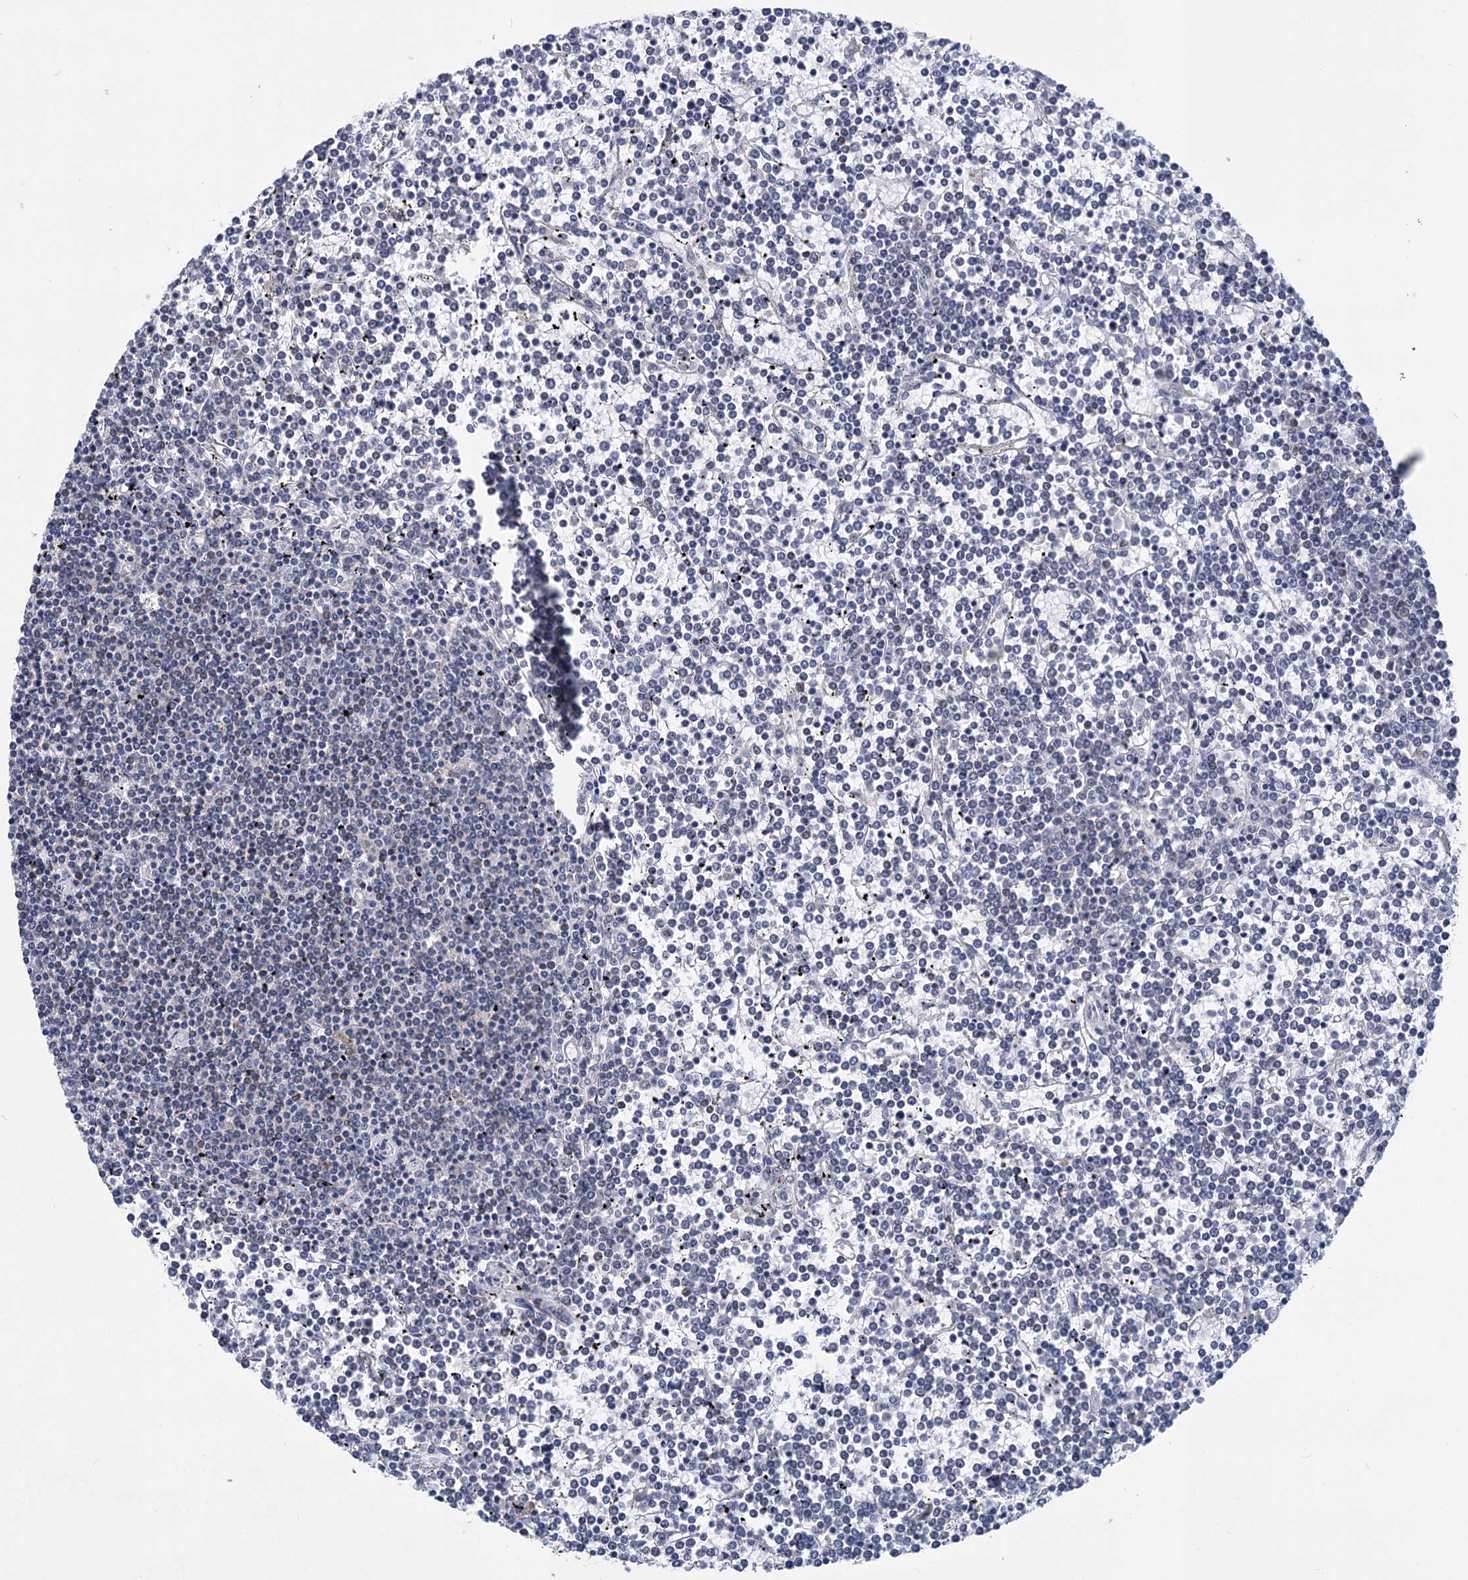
{"staining": {"intensity": "negative", "quantity": "none", "location": "none"}, "tissue": "lymphoma", "cell_type": "Tumor cells", "image_type": "cancer", "snomed": [{"axis": "morphology", "description": "Malignant lymphoma, non-Hodgkin's type, Low grade"}, {"axis": "topography", "description": "Spleen"}], "caption": "Low-grade malignant lymphoma, non-Hodgkin's type was stained to show a protein in brown. There is no significant expression in tumor cells. Brightfield microscopy of immunohistochemistry (IHC) stained with DAB (3,3'-diaminobenzidine) (brown) and hematoxylin (blue), captured at high magnification.", "gene": "TTC17", "patient": {"sex": "female", "age": 19}}